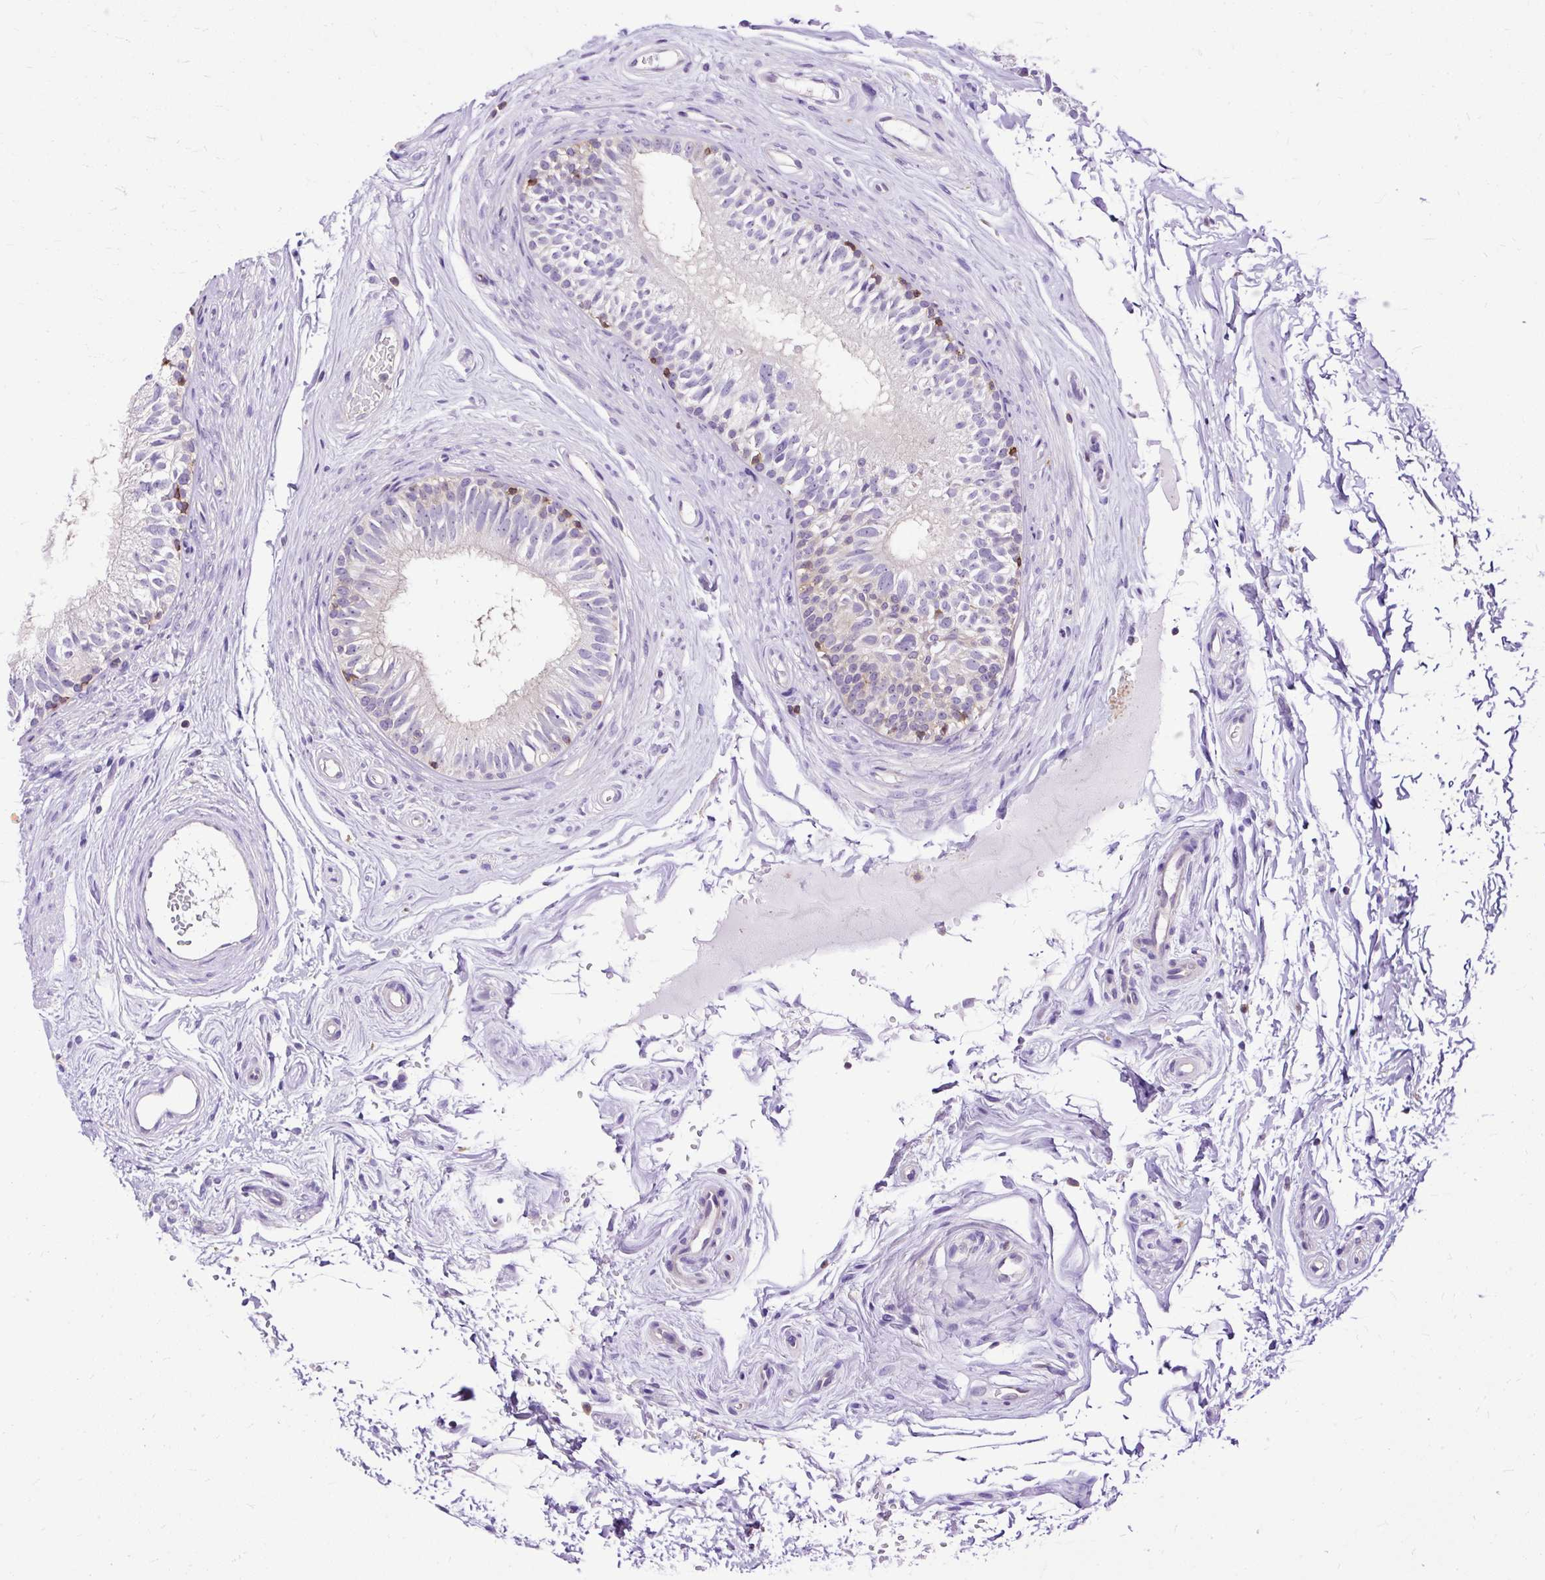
{"staining": {"intensity": "negative", "quantity": "none", "location": "none"}, "tissue": "epididymis", "cell_type": "Glandular cells", "image_type": "normal", "snomed": [{"axis": "morphology", "description": "Normal tissue, NOS"}, {"axis": "topography", "description": "Epididymis"}], "caption": "DAB immunohistochemical staining of benign epididymis reveals no significant positivity in glandular cells. The staining is performed using DAB brown chromogen with nuclei counter-stained in using hematoxylin.", "gene": "TWF2", "patient": {"sex": "male", "age": 45}}